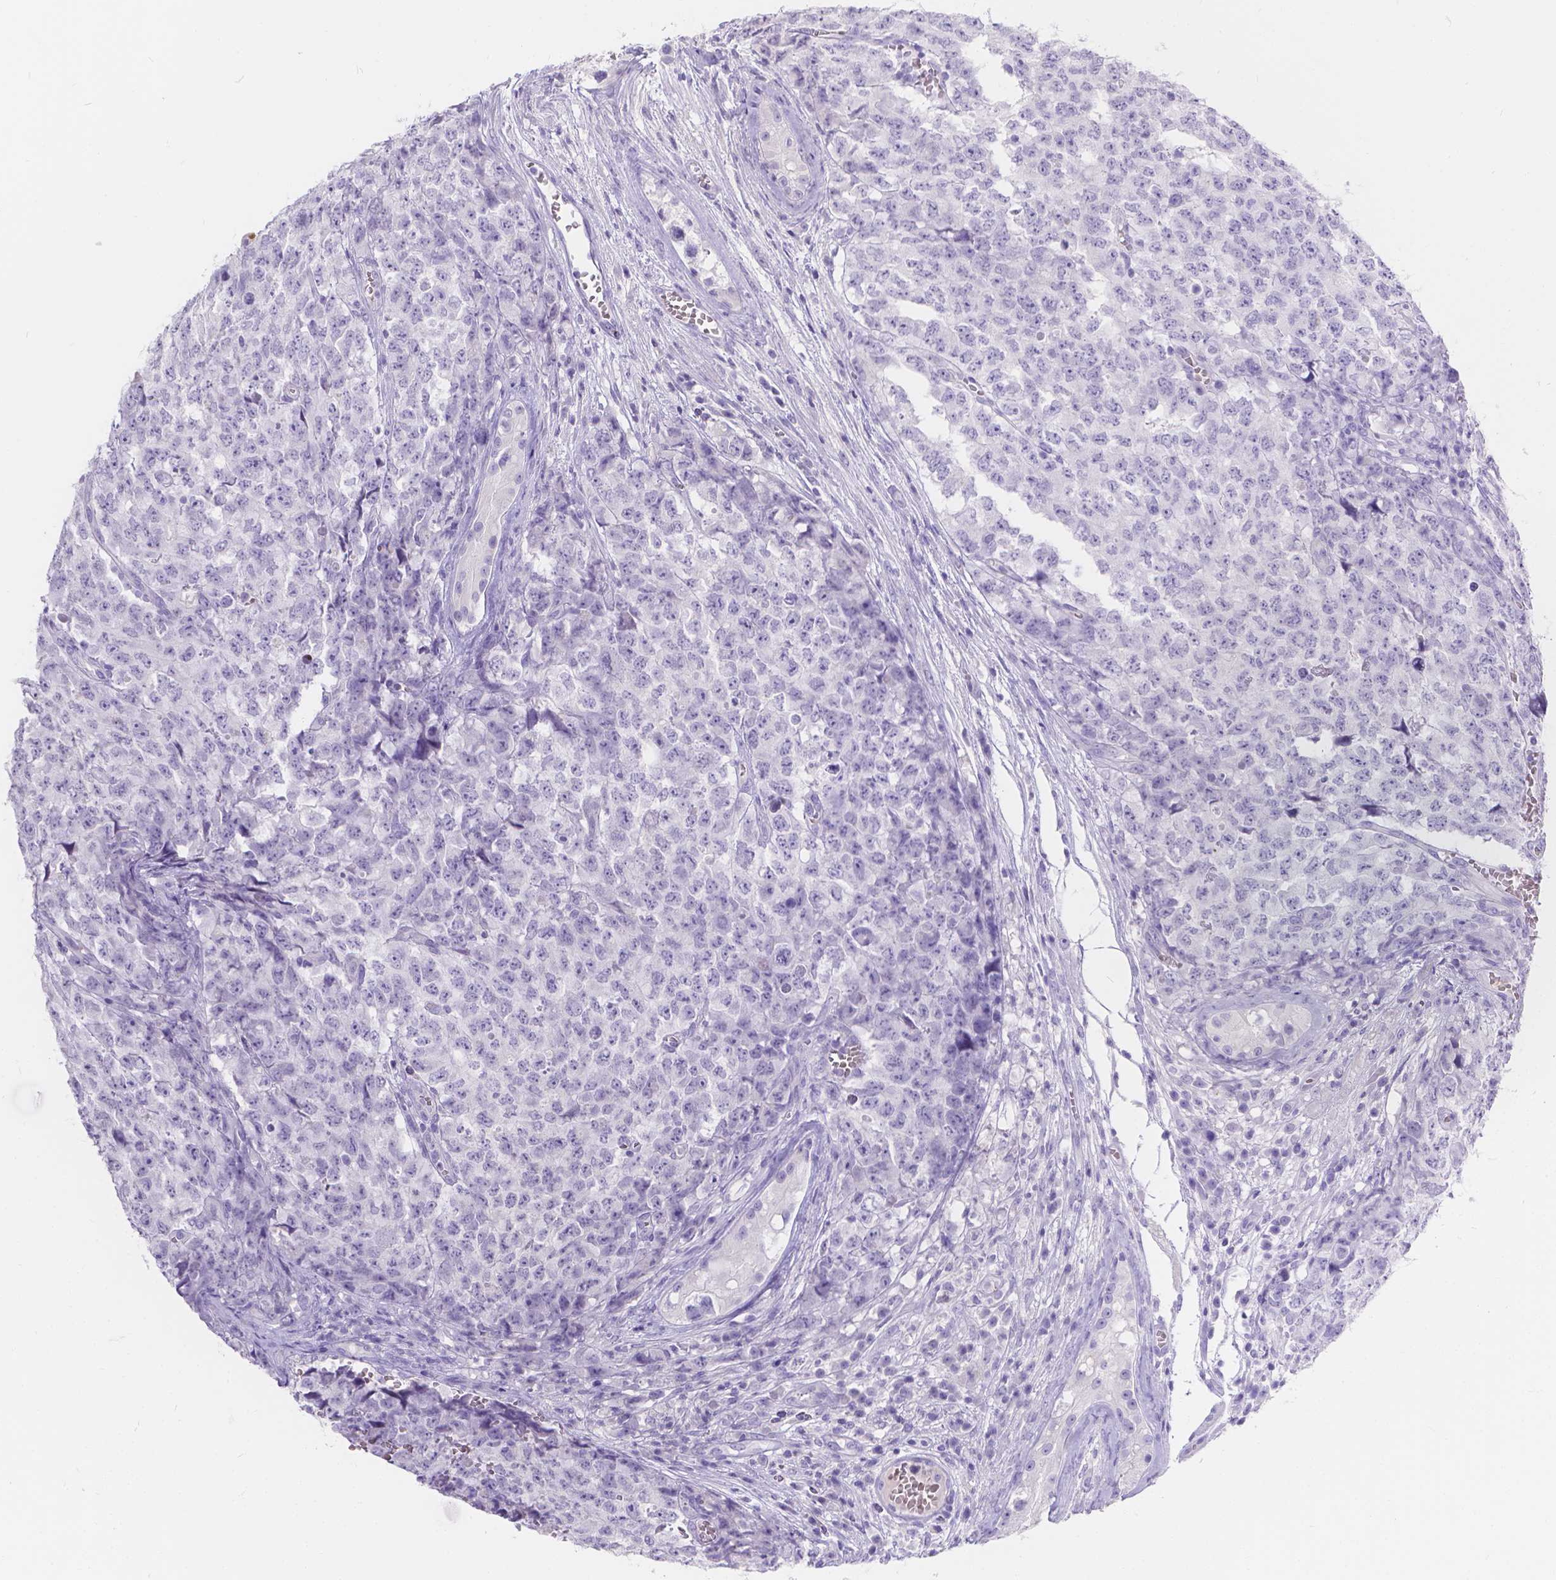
{"staining": {"intensity": "negative", "quantity": "none", "location": "none"}, "tissue": "testis cancer", "cell_type": "Tumor cells", "image_type": "cancer", "snomed": [{"axis": "morphology", "description": "Carcinoma, Embryonal, NOS"}, {"axis": "topography", "description": "Testis"}], "caption": "Protein analysis of embryonal carcinoma (testis) demonstrates no significant staining in tumor cells.", "gene": "GNRHR", "patient": {"sex": "male", "age": 23}}